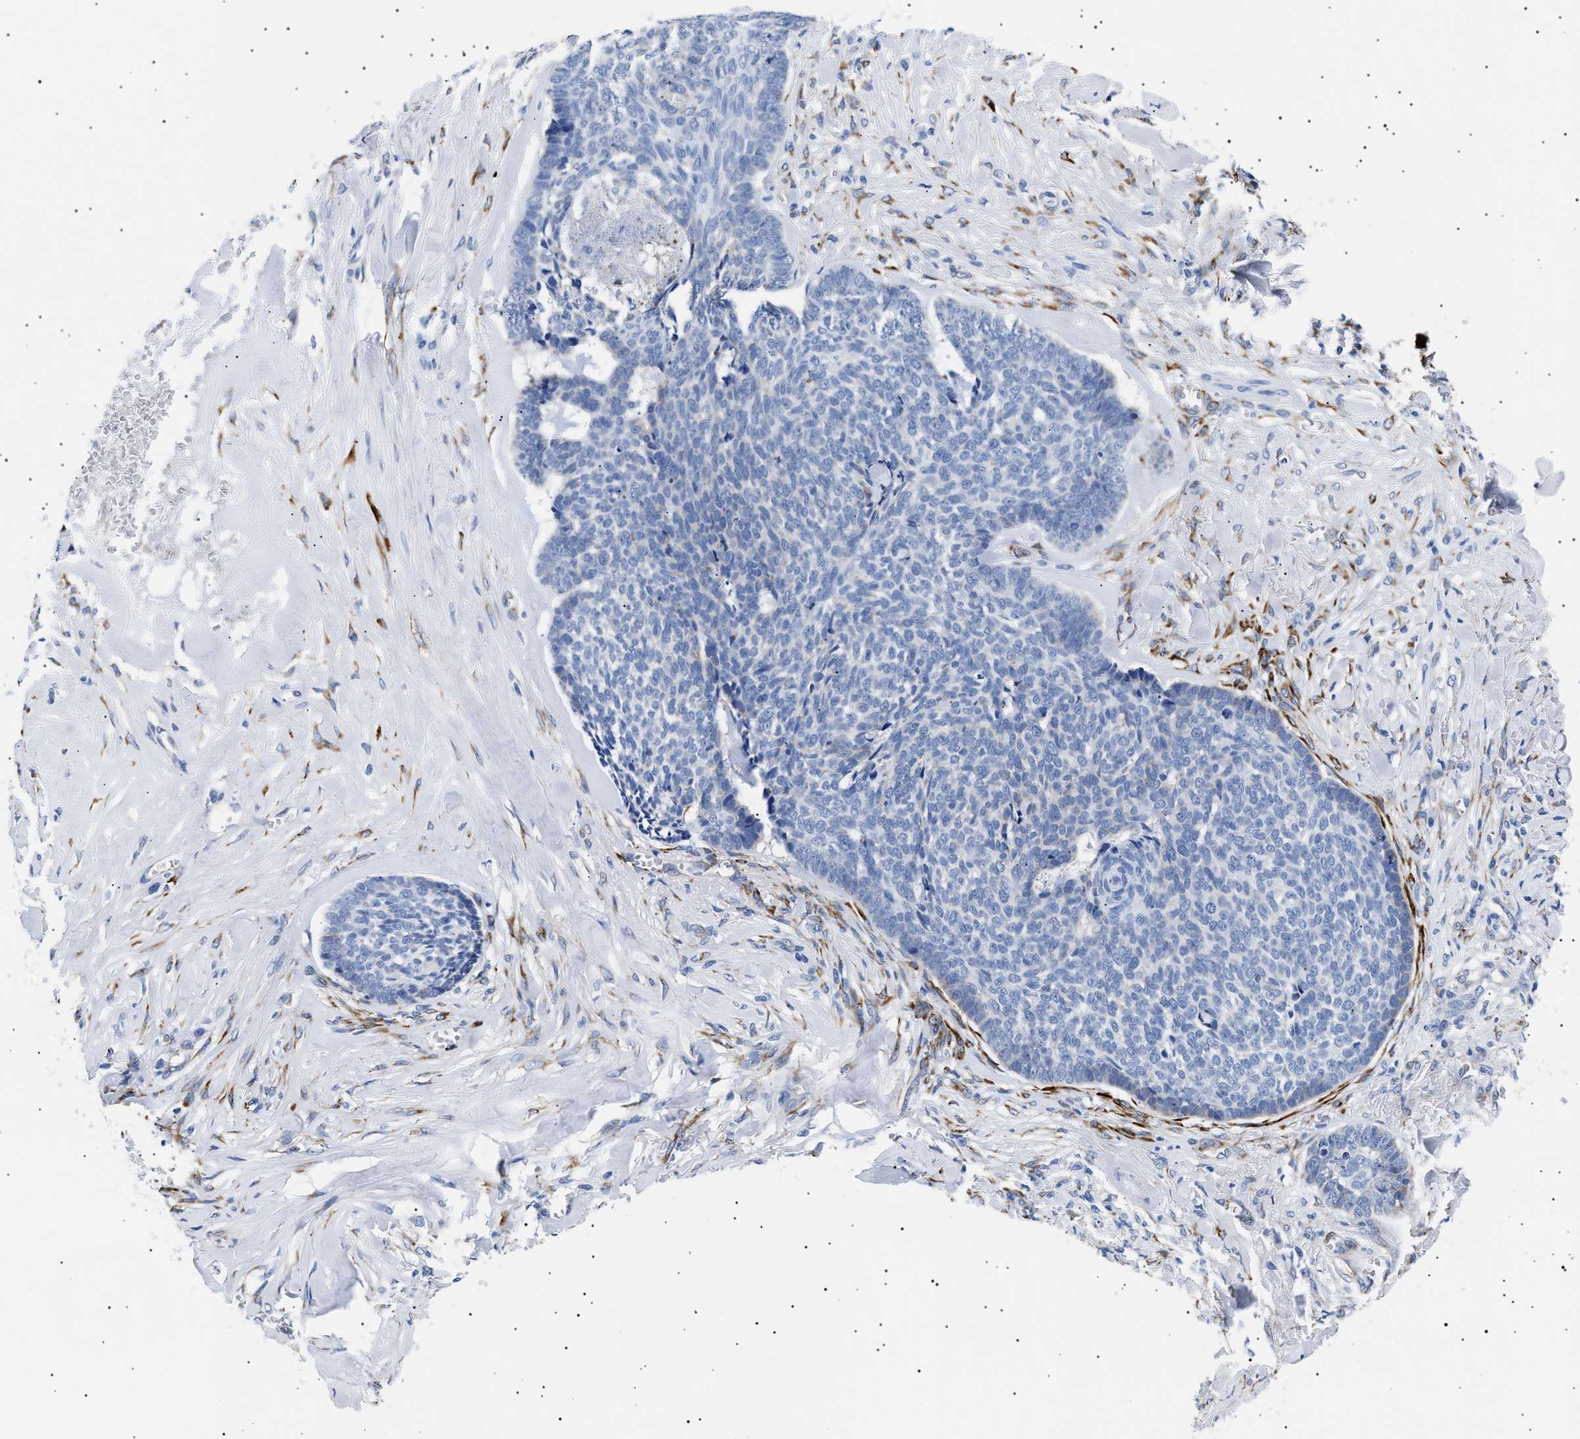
{"staining": {"intensity": "negative", "quantity": "none", "location": "none"}, "tissue": "skin cancer", "cell_type": "Tumor cells", "image_type": "cancer", "snomed": [{"axis": "morphology", "description": "Basal cell carcinoma"}, {"axis": "topography", "description": "Skin"}], "caption": "This is a photomicrograph of immunohistochemistry (IHC) staining of skin basal cell carcinoma, which shows no staining in tumor cells.", "gene": "HEMGN", "patient": {"sex": "male", "age": 84}}